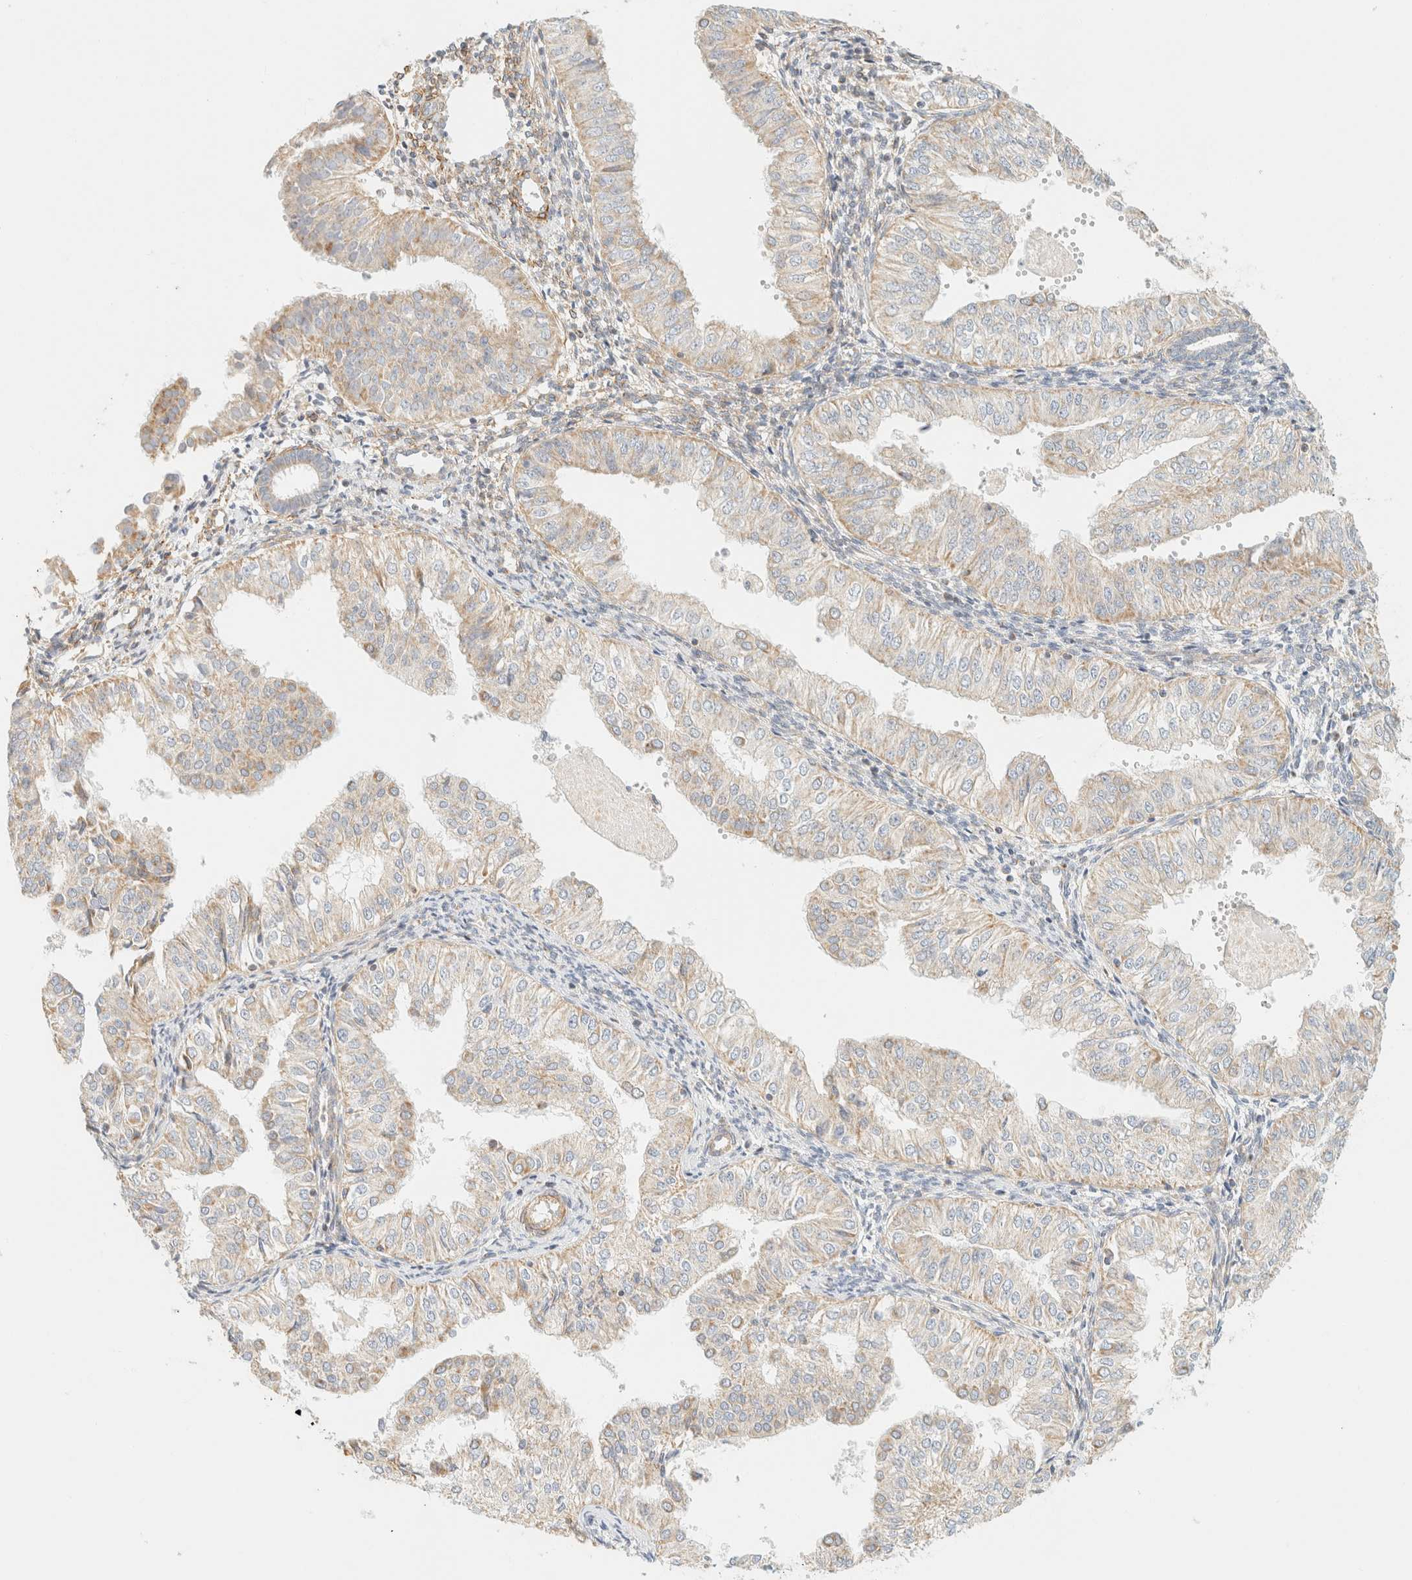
{"staining": {"intensity": "weak", "quantity": "25%-75%", "location": "cytoplasmic/membranous"}, "tissue": "endometrial cancer", "cell_type": "Tumor cells", "image_type": "cancer", "snomed": [{"axis": "morphology", "description": "Normal tissue, NOS"}, {"axis": "morphology", "description": "Adenocarcinoma, NOS"}, {"axis": "topography", "description": "Endometrium"}], "caption": "High-power microscopy captured an immunohistochemistry image of endometrial cancer (adenocarcinoma), revealing weak cytoplasmic/membranous positivity in about 25%-75% of tumor cells.", "gene": "MRM3", "patient": {"sex": "female", "age": 53}}